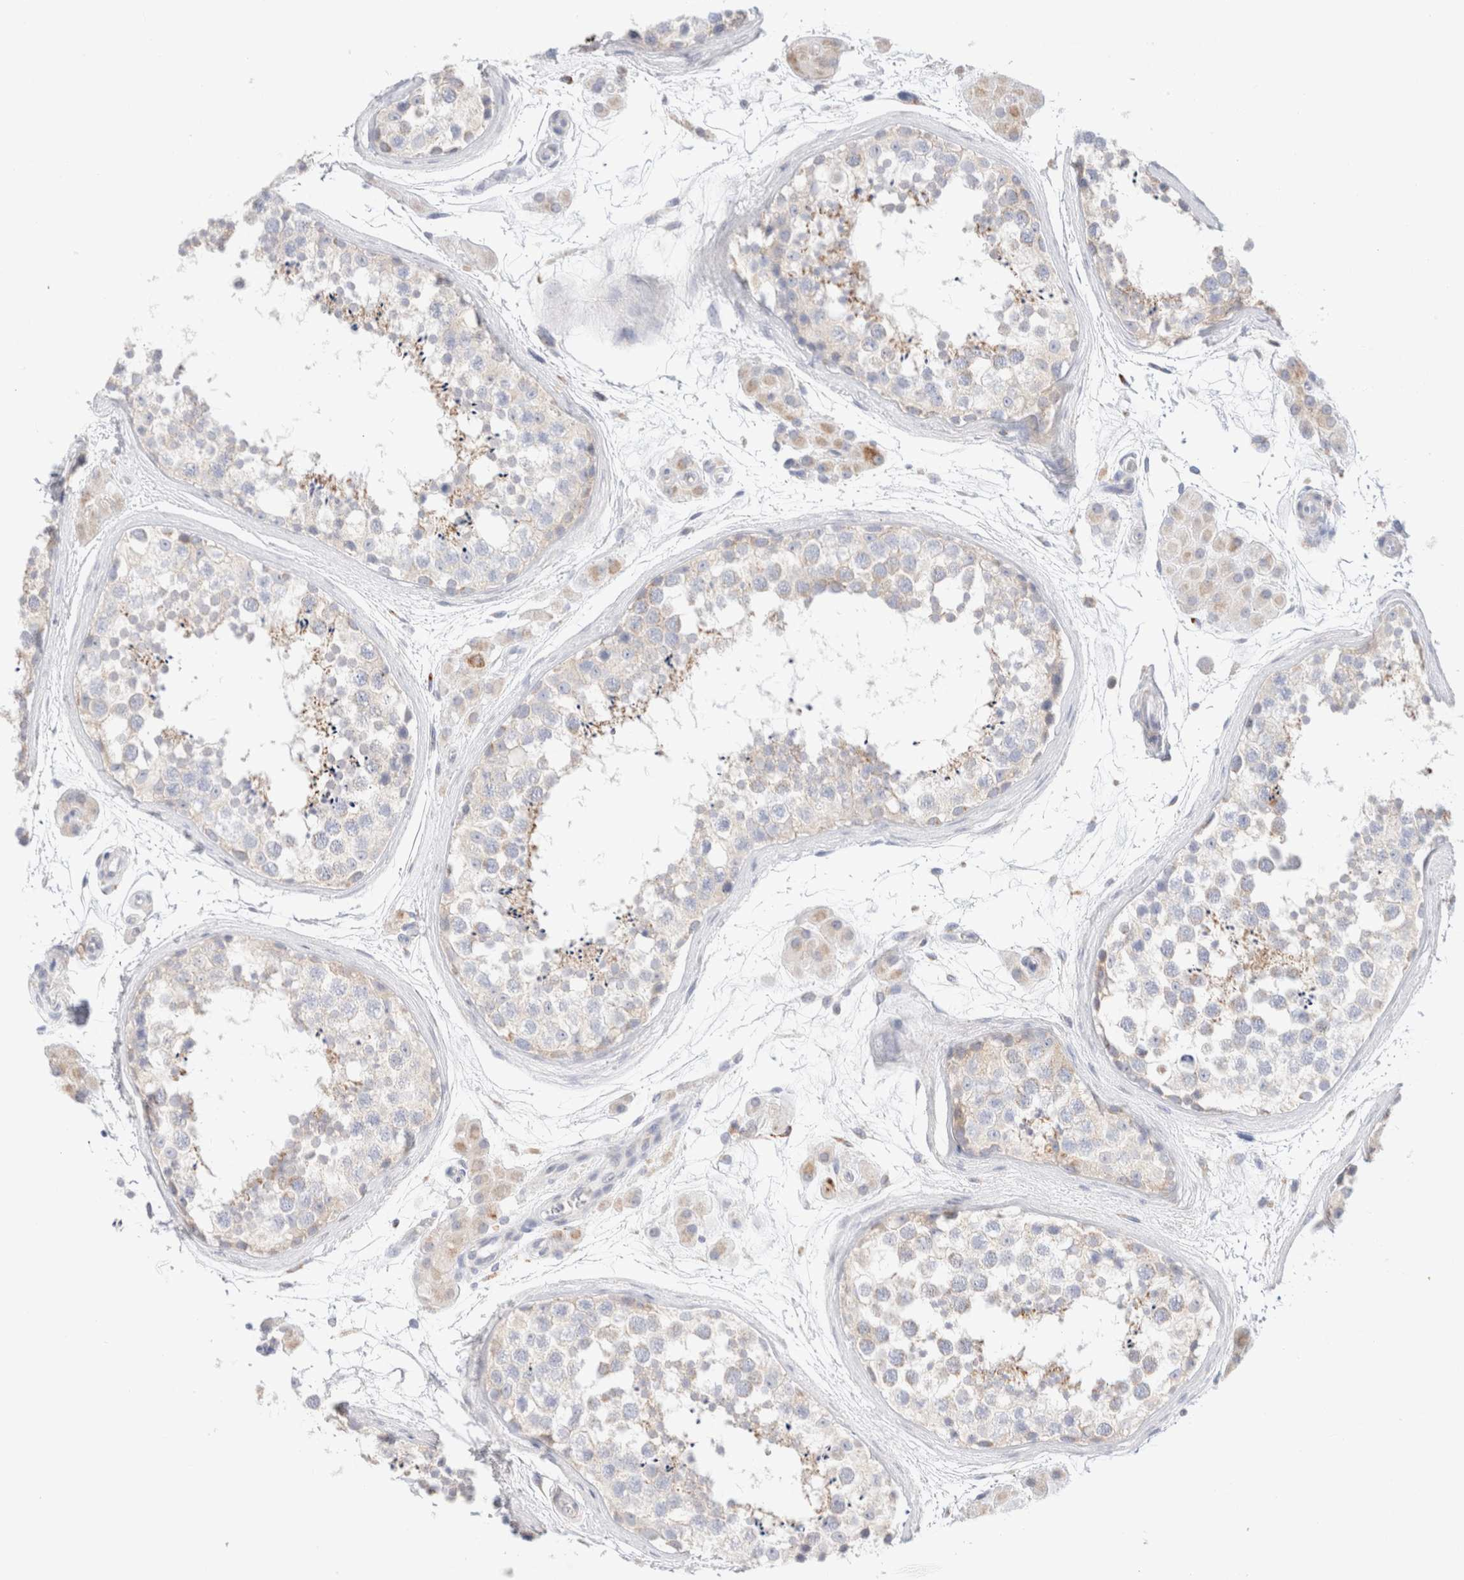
{"staining": {"intensity": "weak", "quantity": "<25%", "location": "cytoplasmic/membranous"}, "tissue": "testis", "cell_type": "Cells in seminiferous ducts", "image_type": "normal", "snomed": [{"axis": "morphology", "description": "Normal tissue, NOS"}, {"axis": "topography", "description": "Testis"}], "caption": "Immunohistochemical staining of normal testis exhibits no significant staining in cells in seminiferous ducts.", "gene": "ATP6V1C1", "patient": {"sex": "male", "age": 56}}